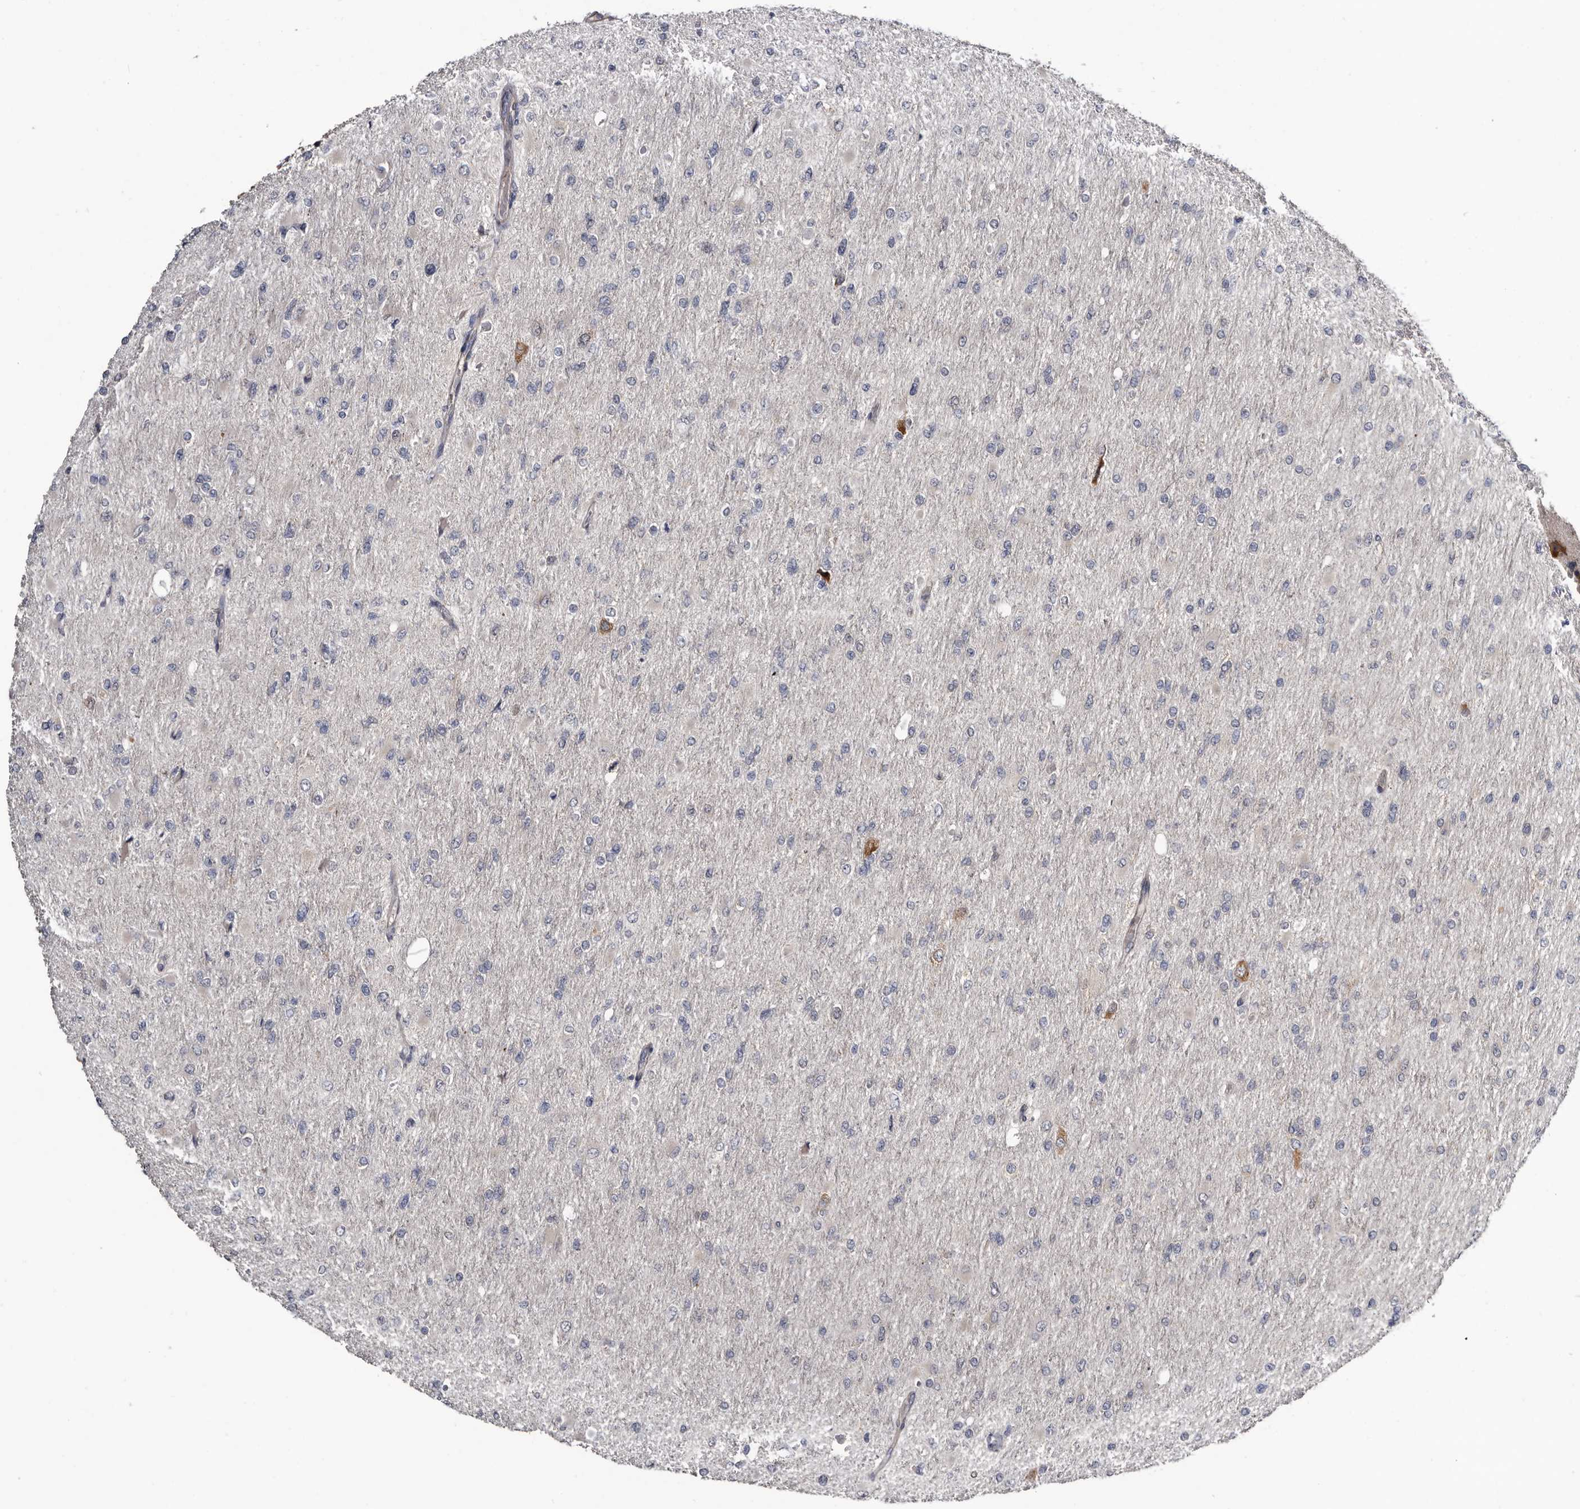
{"staining": {"intensity": "negative", "quantity": "none", "location": "none"}, "tissue": "glioma", "cell_type": "Tumor cells", "image_type": "cancer", "snomed": [{"axis": "morphology", "description": "Glioma, malignant, High grade"}, {"axis": "topography", "description": "Cerebral cortex"}], "caption": "DAB (3,3'-diaminobenzidine) immunohistochemical staining of high-grade glioma (malignant) reveals no significant positivity in tumor cells. The staining was performed using DAB (3,3'-diaminobenzidine) to visualize the protein expression in brown, while the nuclei were stained in blue with hematoxylin (Magnification: 20x).", "gene": "IARS1", "patient": {"sex": "female", "age": 36}}